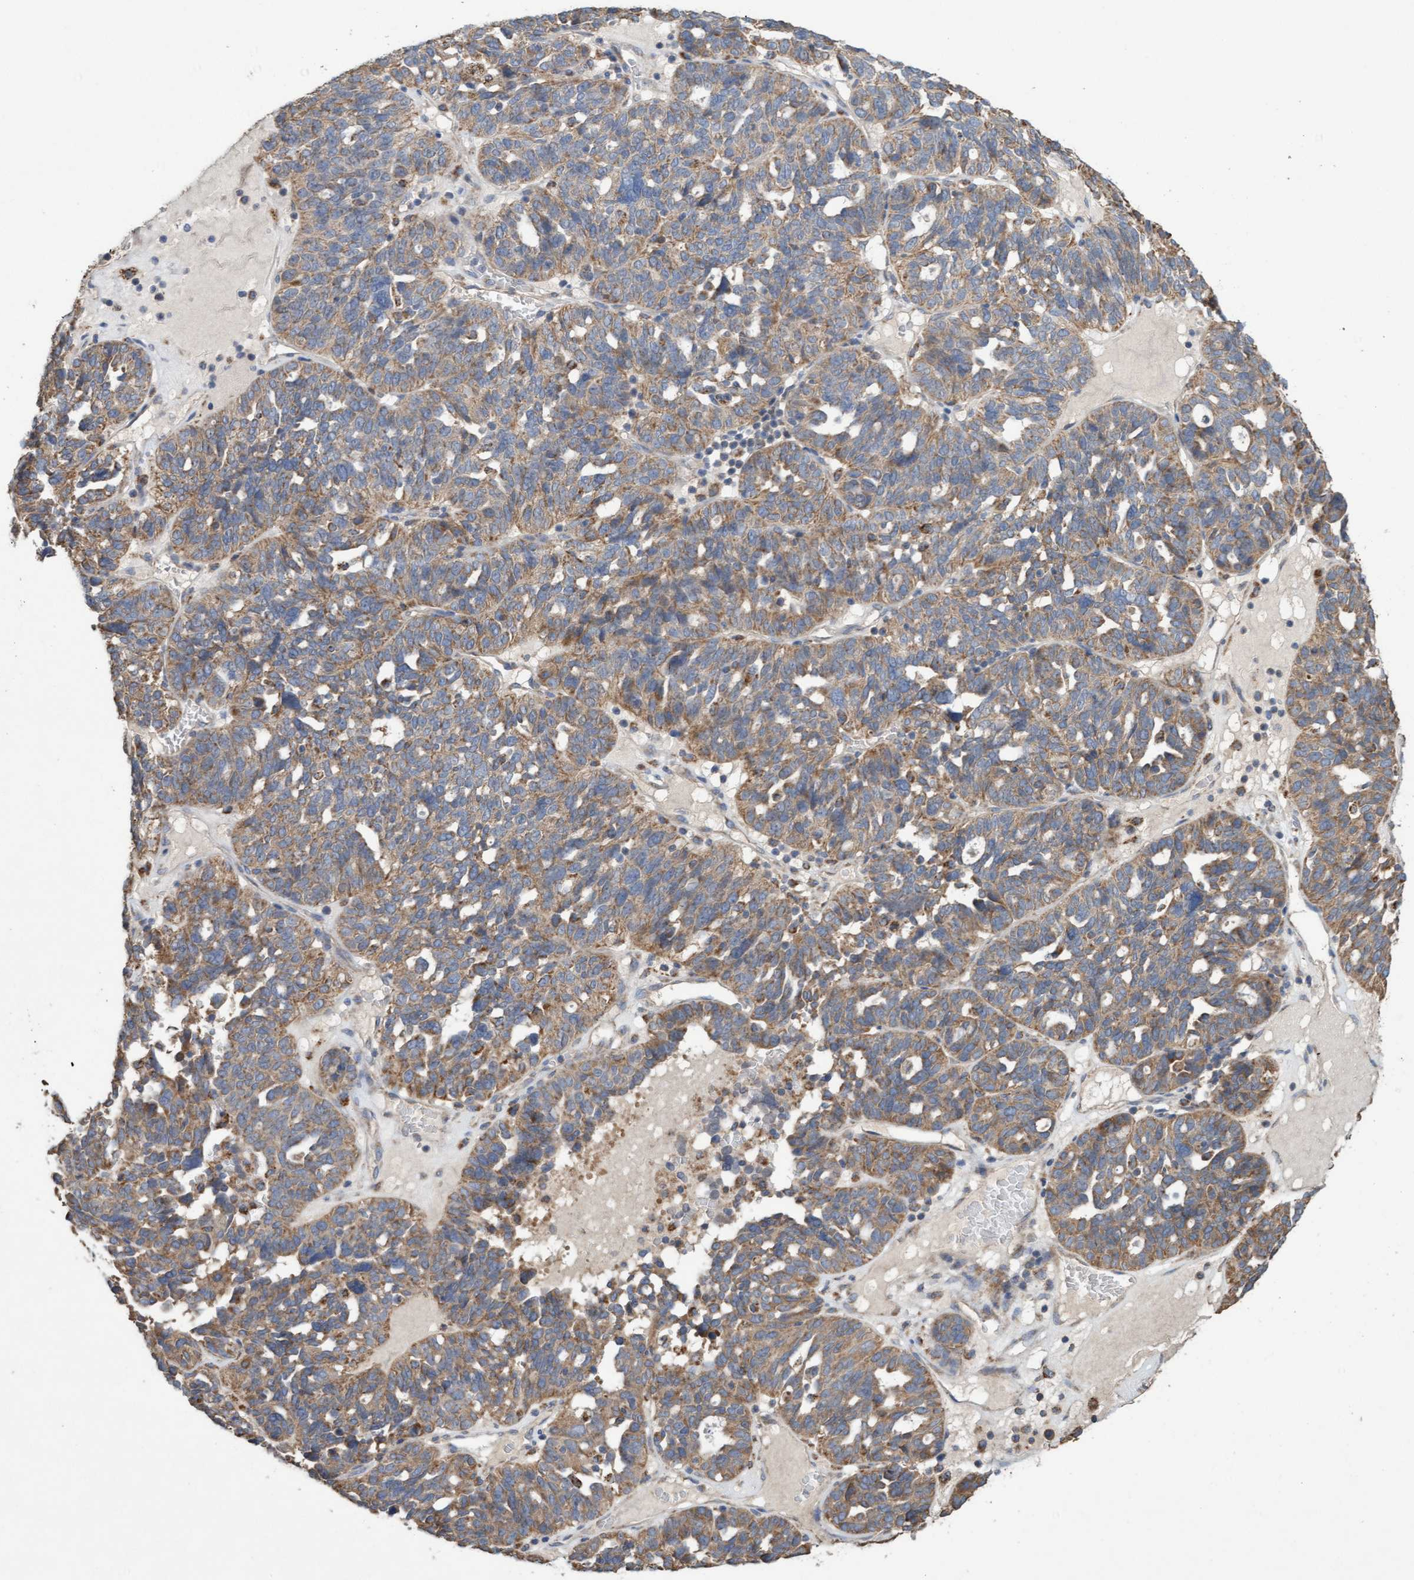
{"staining": {"intensity": "moderate", "quantity": "25%-75%", "location": "cytoplasmic/membranous"}, "tissue": "ovarian cancer", "cell_type": "Tumor cells", "image_type": "cancer", "snomed": [{"axis": "morphology", "description": "Cystadenocarcinoma, serous, NOS"}, {"axis": "topography", "description": "Ovary"}], "caption": "The photomicrograph shows immunohistochemical staining of ovarian cancer. There is moderate cytoplasmic/membranous expression is identified in about 25%-75% of tumor cells.", "gene": "ATPAF2", "patient": {"sex": "female", "age": 59}}